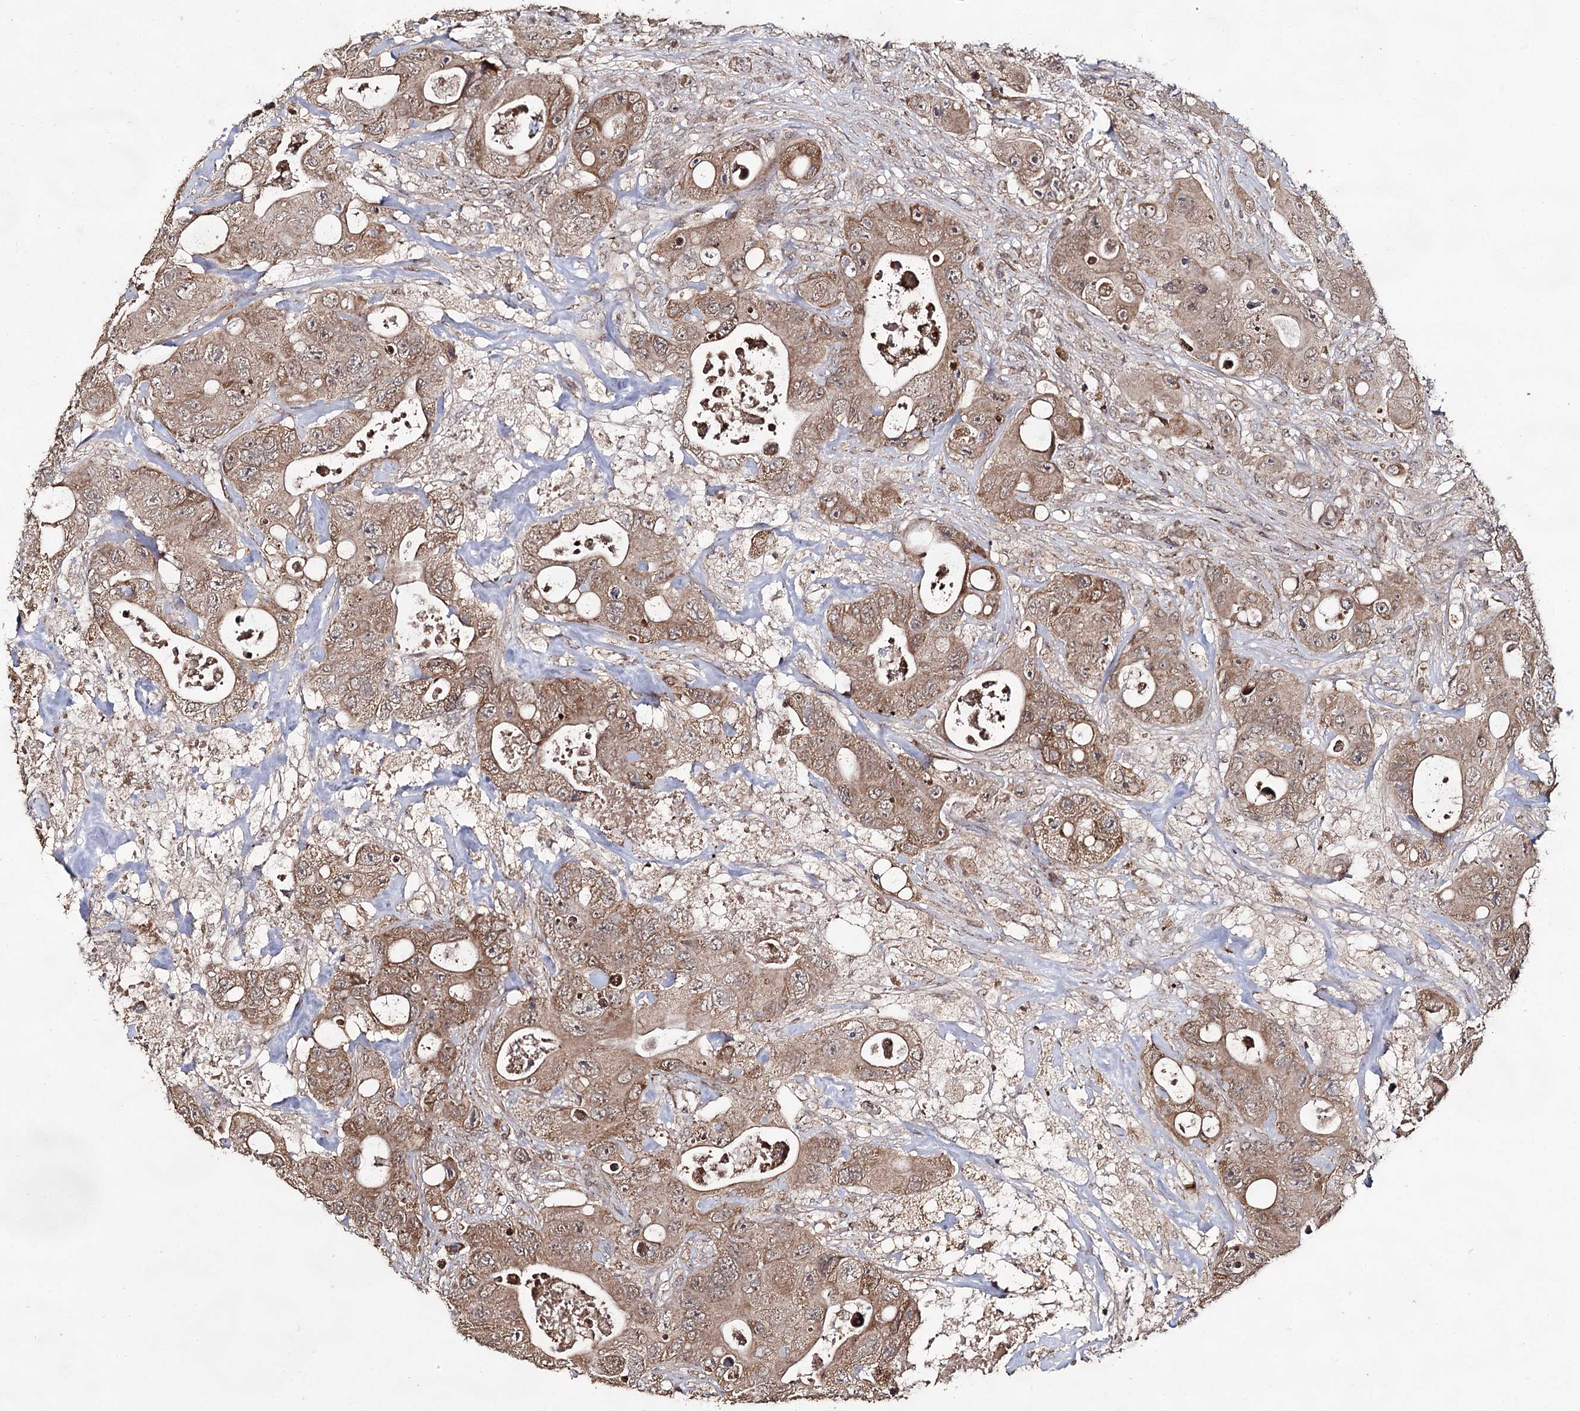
{"staining": {"intensity": "moderate", "quantity": ">75%", "location": "cytoplasmic/membranous"}, "tissue": "colorectal cancer", "cell_type": "Tumor cells", "image_type": "cancer", "snomed": [{"axis": "morphology", "description": "Adenocarcinoma, NOS"}, {"axis": "topography", "description": "Colon"}], "caption": "An IHC photomicrograph of neoplastic tissue is shown. Protein staining in brown shows moderate cytoplasmic/membranous positivity in adenocarcinoma (colorectal) within tumor cells.", "gene": "ACTR6", "patient": {"sex": "female", "age": 46}}